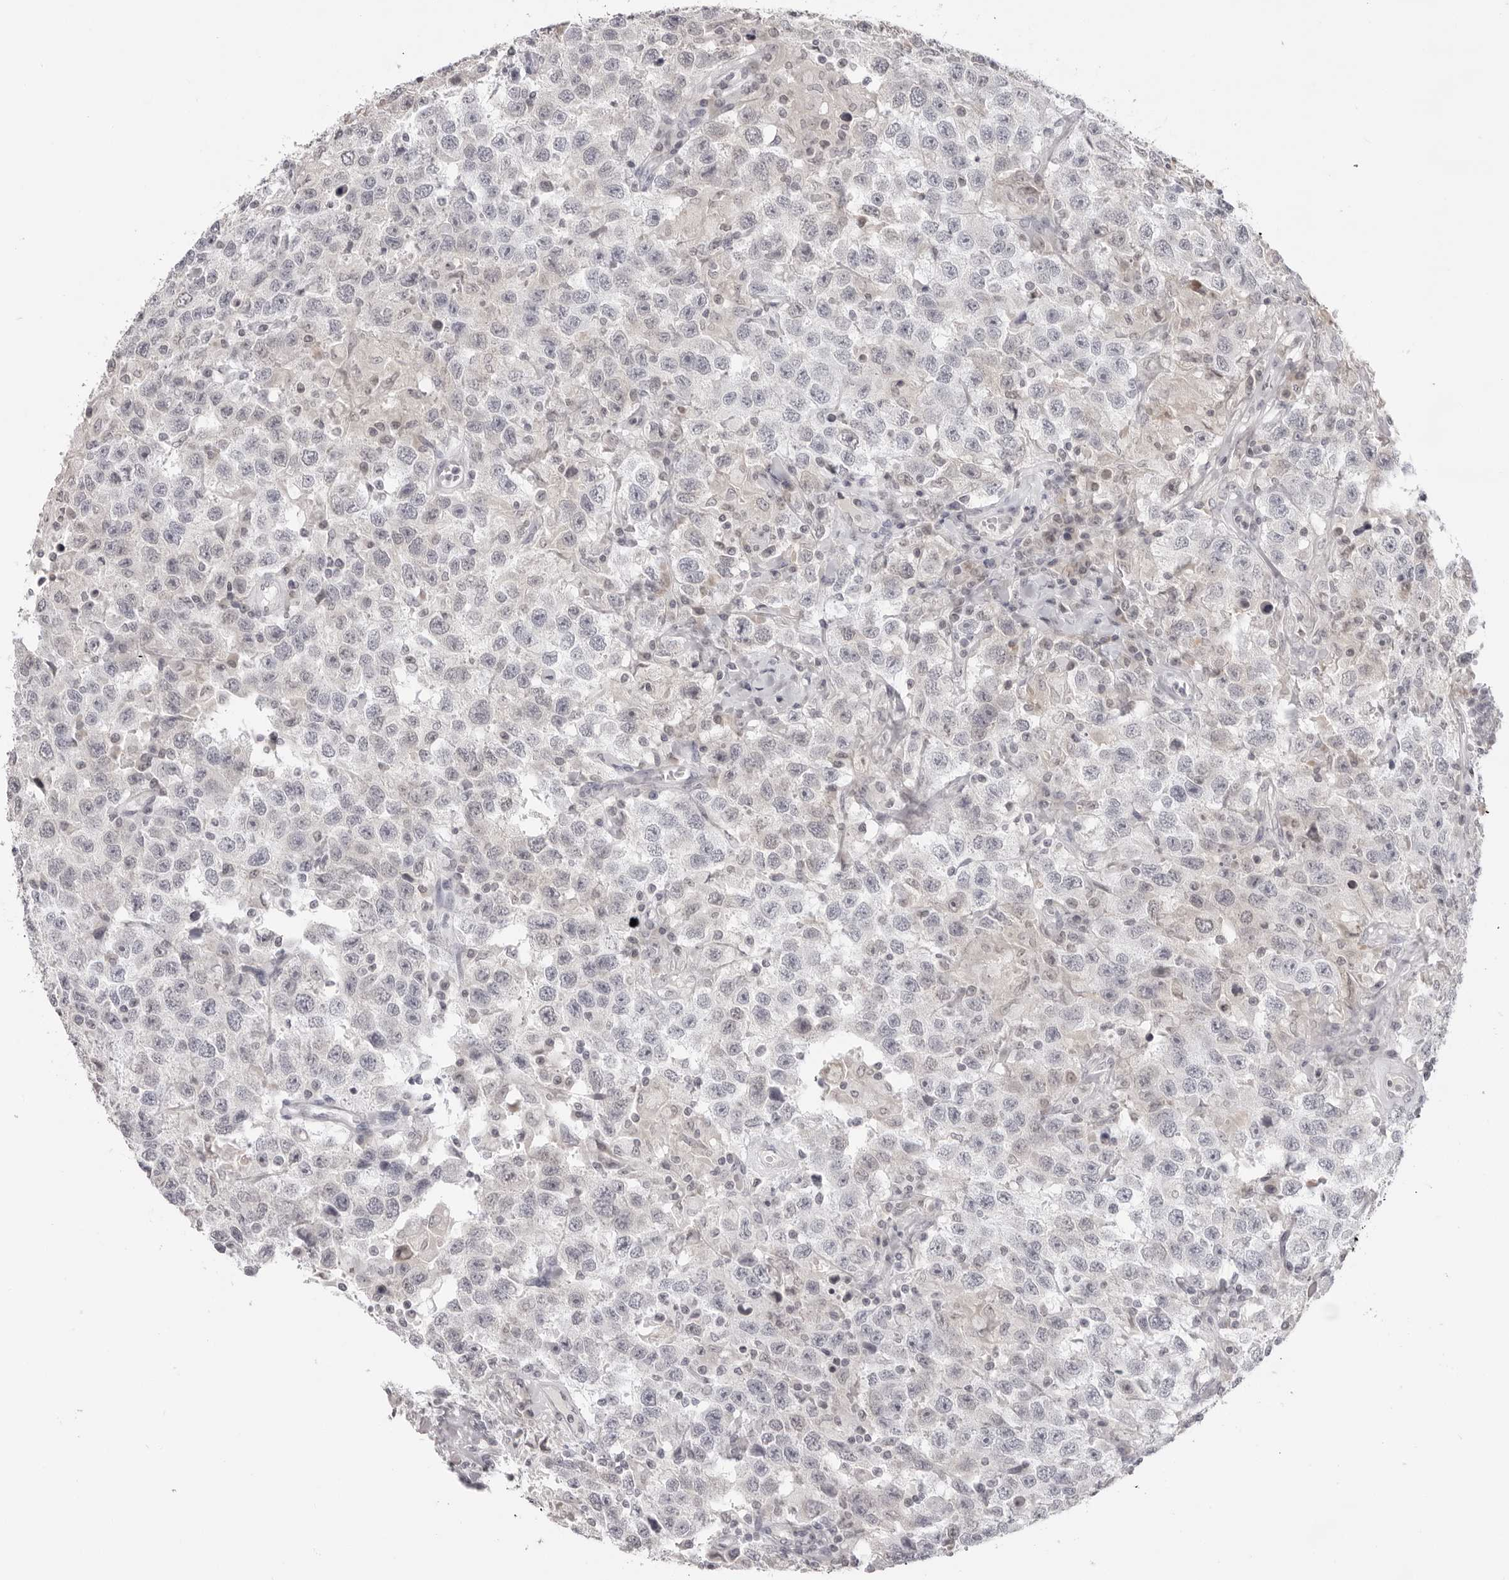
{"staining": {"intensity": "negative", "quantity": "none", "location": "none"}, "tissue": "testis cancer", "cell_type": "Tumor cells", "image_type": "cancer", "snomed": [{"axis": "morphology", "description": "Seminoma, NOS"}, {"axis": "topography", "description": "Testis"}], "caption": "The histopathology image reveals no staining of tumor cells in testis cancer. Nuclei are stained in blue.", "gene": "ACP6", "patient": {"sex": "male", "age": 41}}